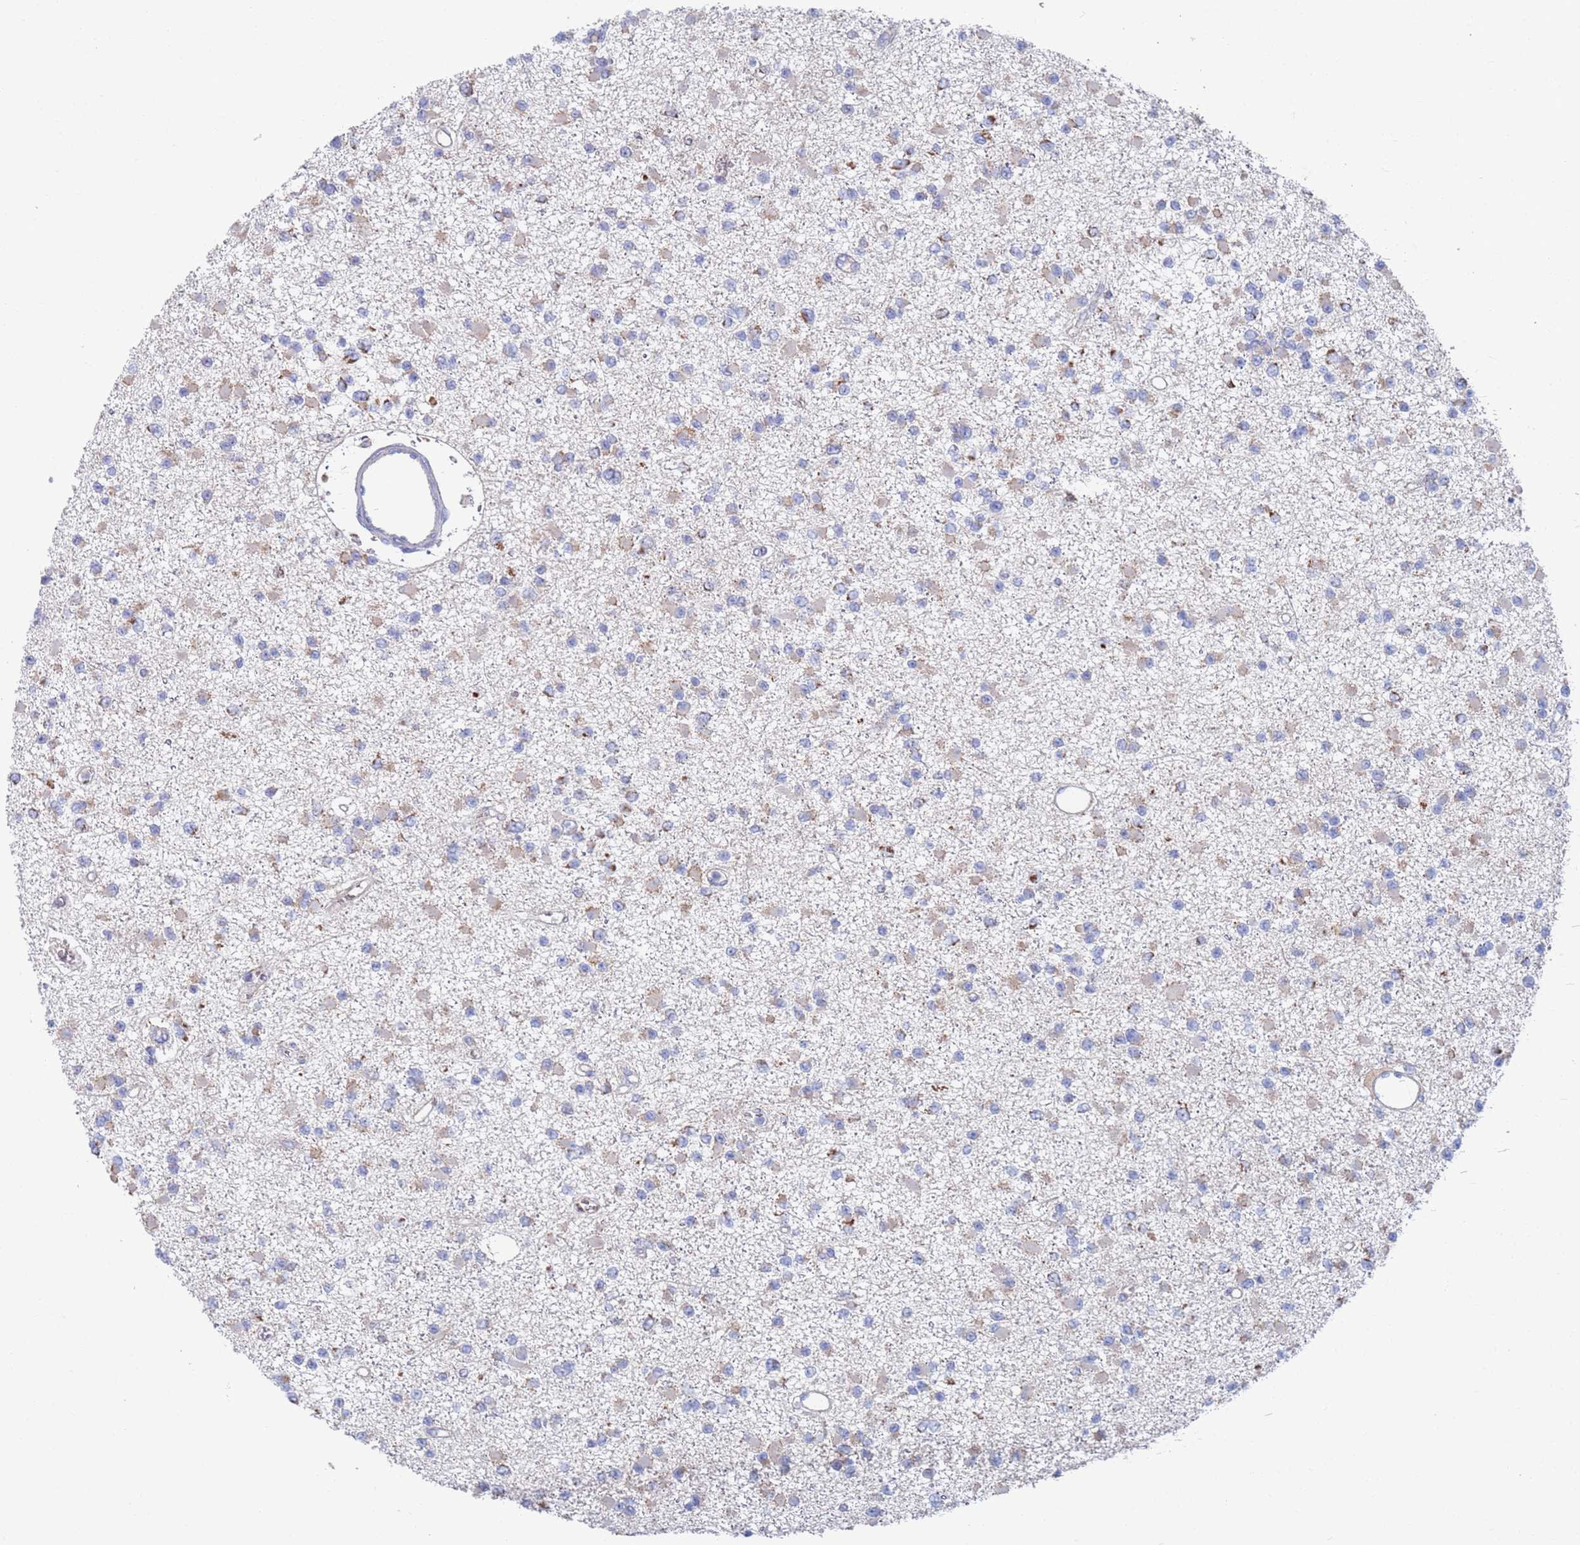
{"staining": {"intensity": "weak", "quantity": "<25%", "location": "cytoplasmic/membranous"}, "tissue": "glioma", "cell_type": "Tumor cells", "image_type": "cancer", "snomed": [{"axis": "morphology", "description": "Glioma, malignant, Low grade"}, {"axis": "topography", "description": "Brain"}], "caption": "Glioma was stained to show a protein in brown. There is no significant staining in tumor cells.", "gene": "MRPL22", "patient": {"sex": "female", "age": 22}}